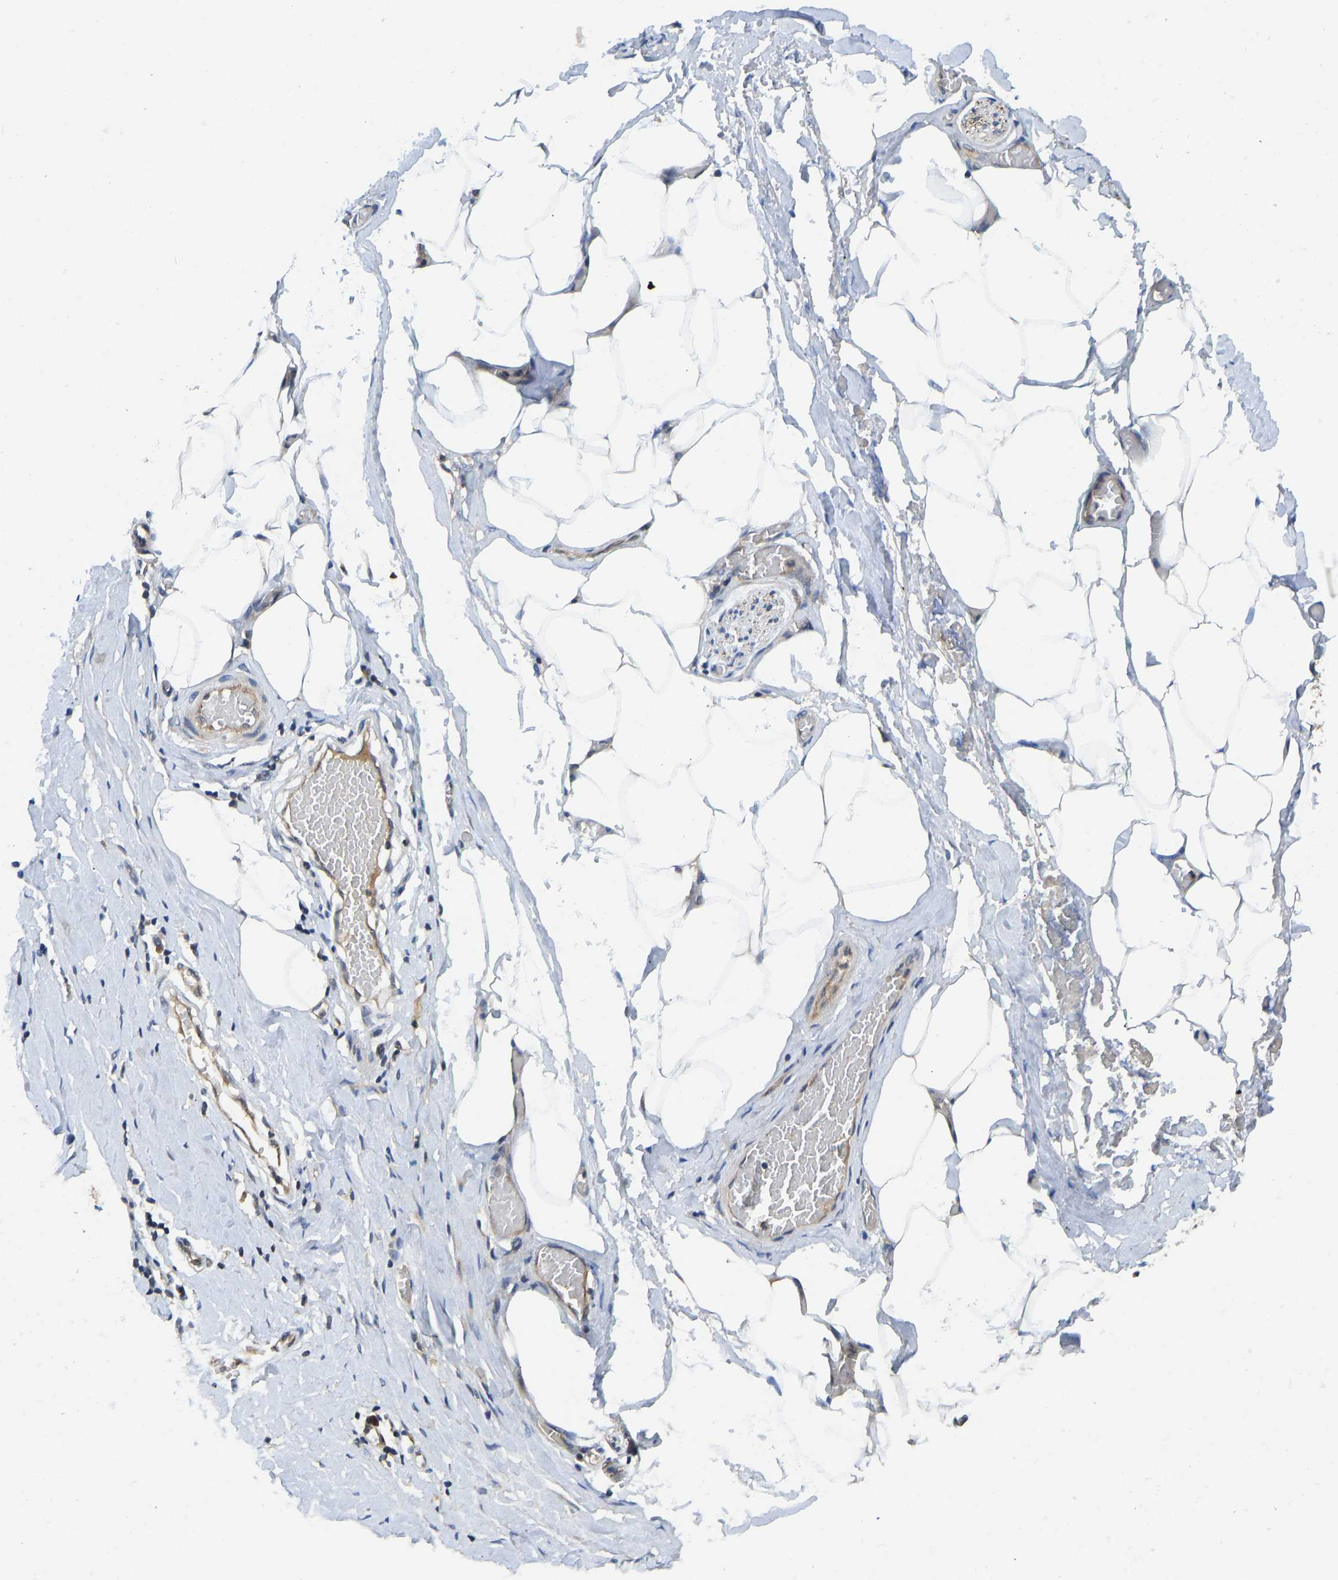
{"staining": {"intensity": "negative", "quantity": "none", "location": "none"}, "tissue": "adipose tissue", "cell_type": "Adipocytes", "image_type": "normal", "snomed": [{"axis": "morphology", "description": "Normal tissue, NOS"}, {"axis": "morphology", "description": "Adenocarcinoma, NOS"}, {"axis": "topography", "description": "Colon"}, {"axis": "topography", "description": "Peripheral nerve tissue"}], "caption": "This is an IHC histopathology image of unremarkable adipose tissue. There is no positivity in adipocytes.", "gene": "NDRG3", "patient": {"sex": "male", "age": 14}}